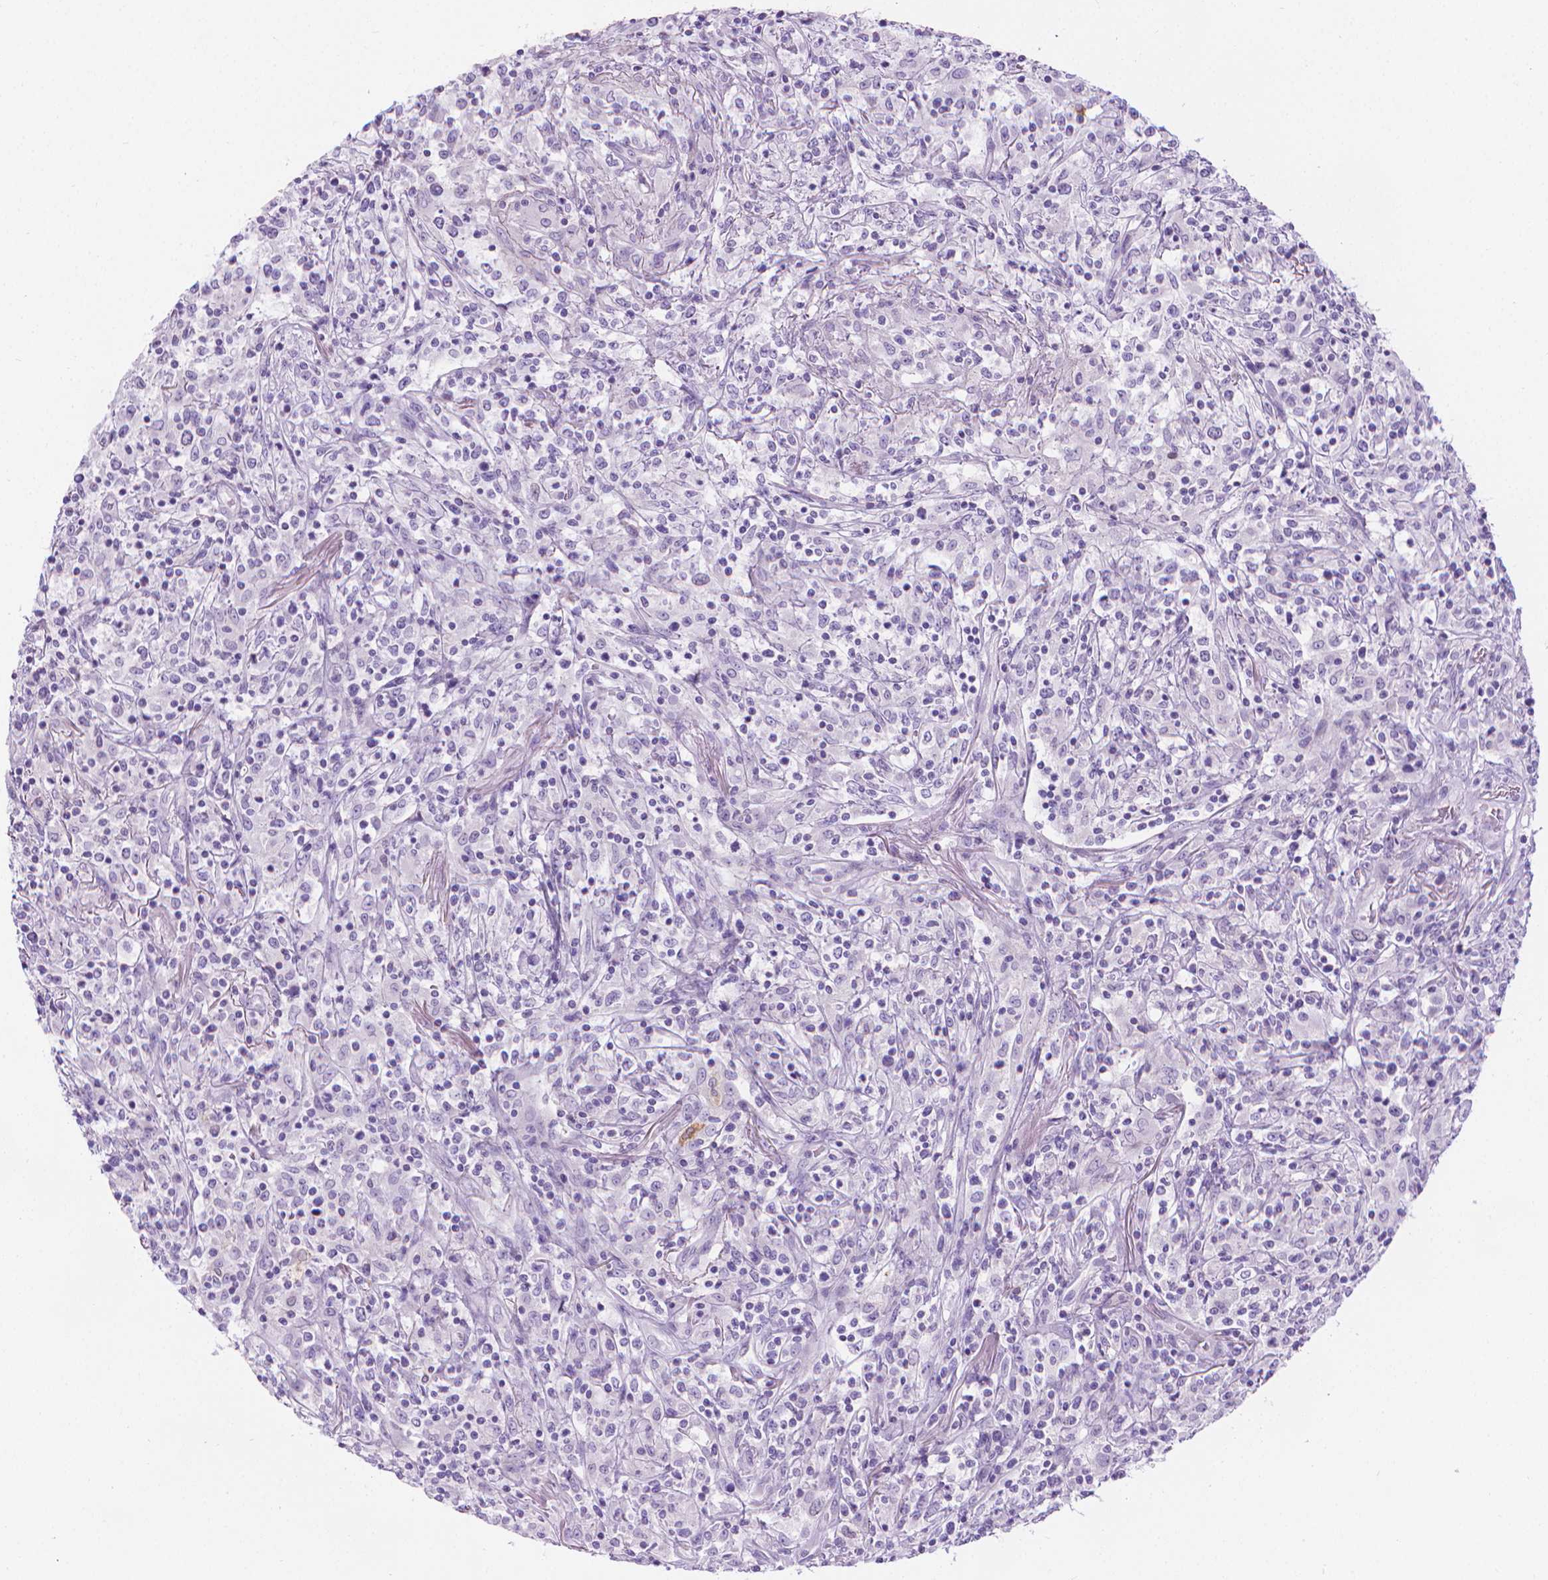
{"staining": {"intensity": "negative", "quantity": "none", "location": "none"}, "tissue": "lymphoma", "cell_type": "Tumor cells", "image_type": "cancer", "snomed": [{"axis": "morphology", "description": "Malignant lymphoma, non-Hodgkin's type, High grade"}, {"axis": "topography", "description": "Lung"}], "caption": "Human high-grade malignant lymphoma, non-Hodgkin's type stained for a protein using immunohistochemistry (IHC) displays no staining in tumor cells.", "gene": "SPAG6", "patient": {"sex": "male", "age": 79}}